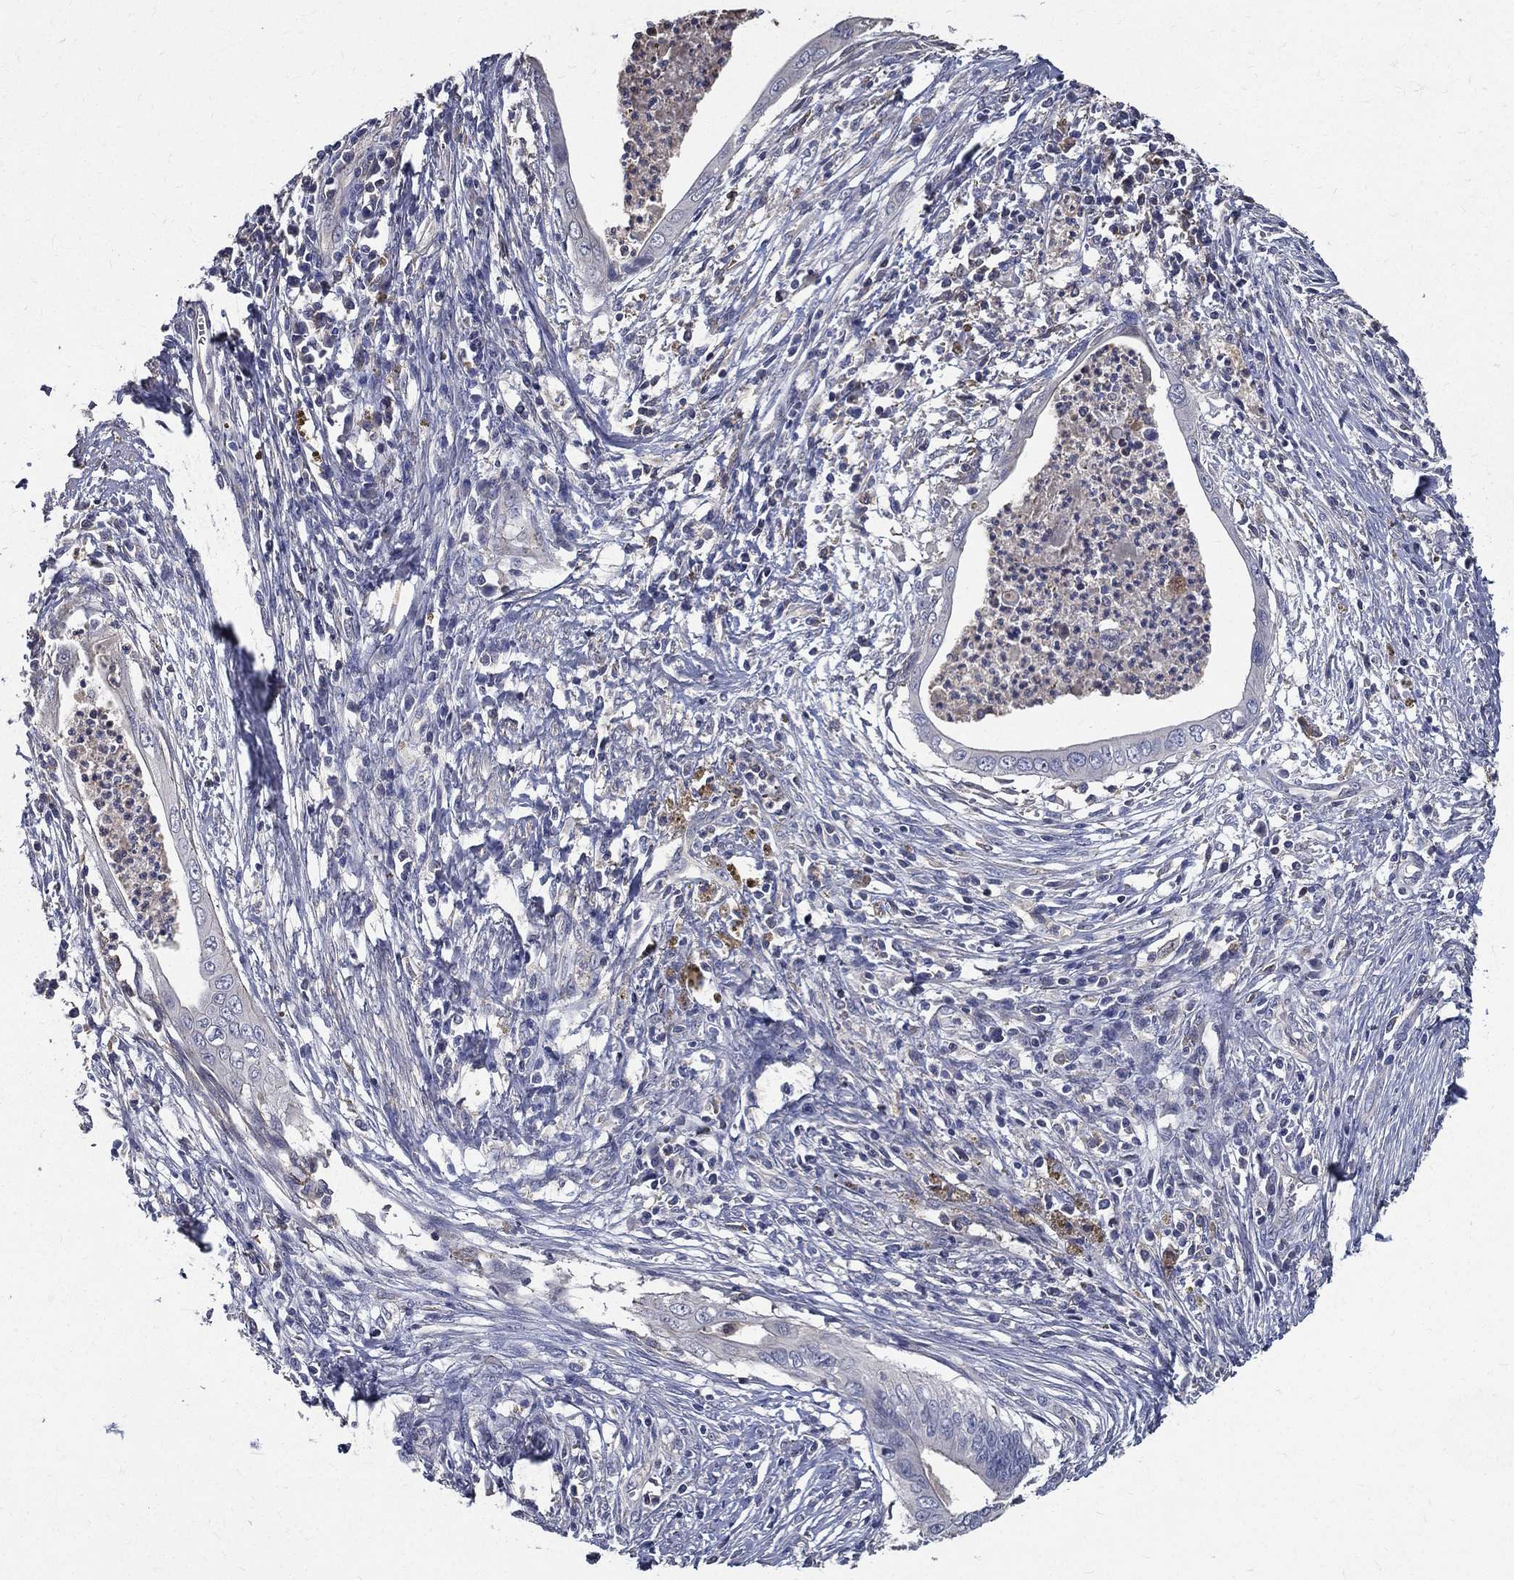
{"staining": {"intensity": "negative", "quantity": "none", "location": "none"}, "tissue": "cervical cancer", "cell_type": "Tumor cells", "image_type": "cancer", "snomed": [{"axis": "morphology", "description": "Adenocarcinoma, NOS"}, {"axis": "topography", "description": "Cervix"}], "caption": "This is an immunohistochemistry histopathology image of human cervical adenocarcinoma. There is no staining in tumor cells.", "gene": "SERPINB2", "patient": {"sex": "female", "age": 42}}